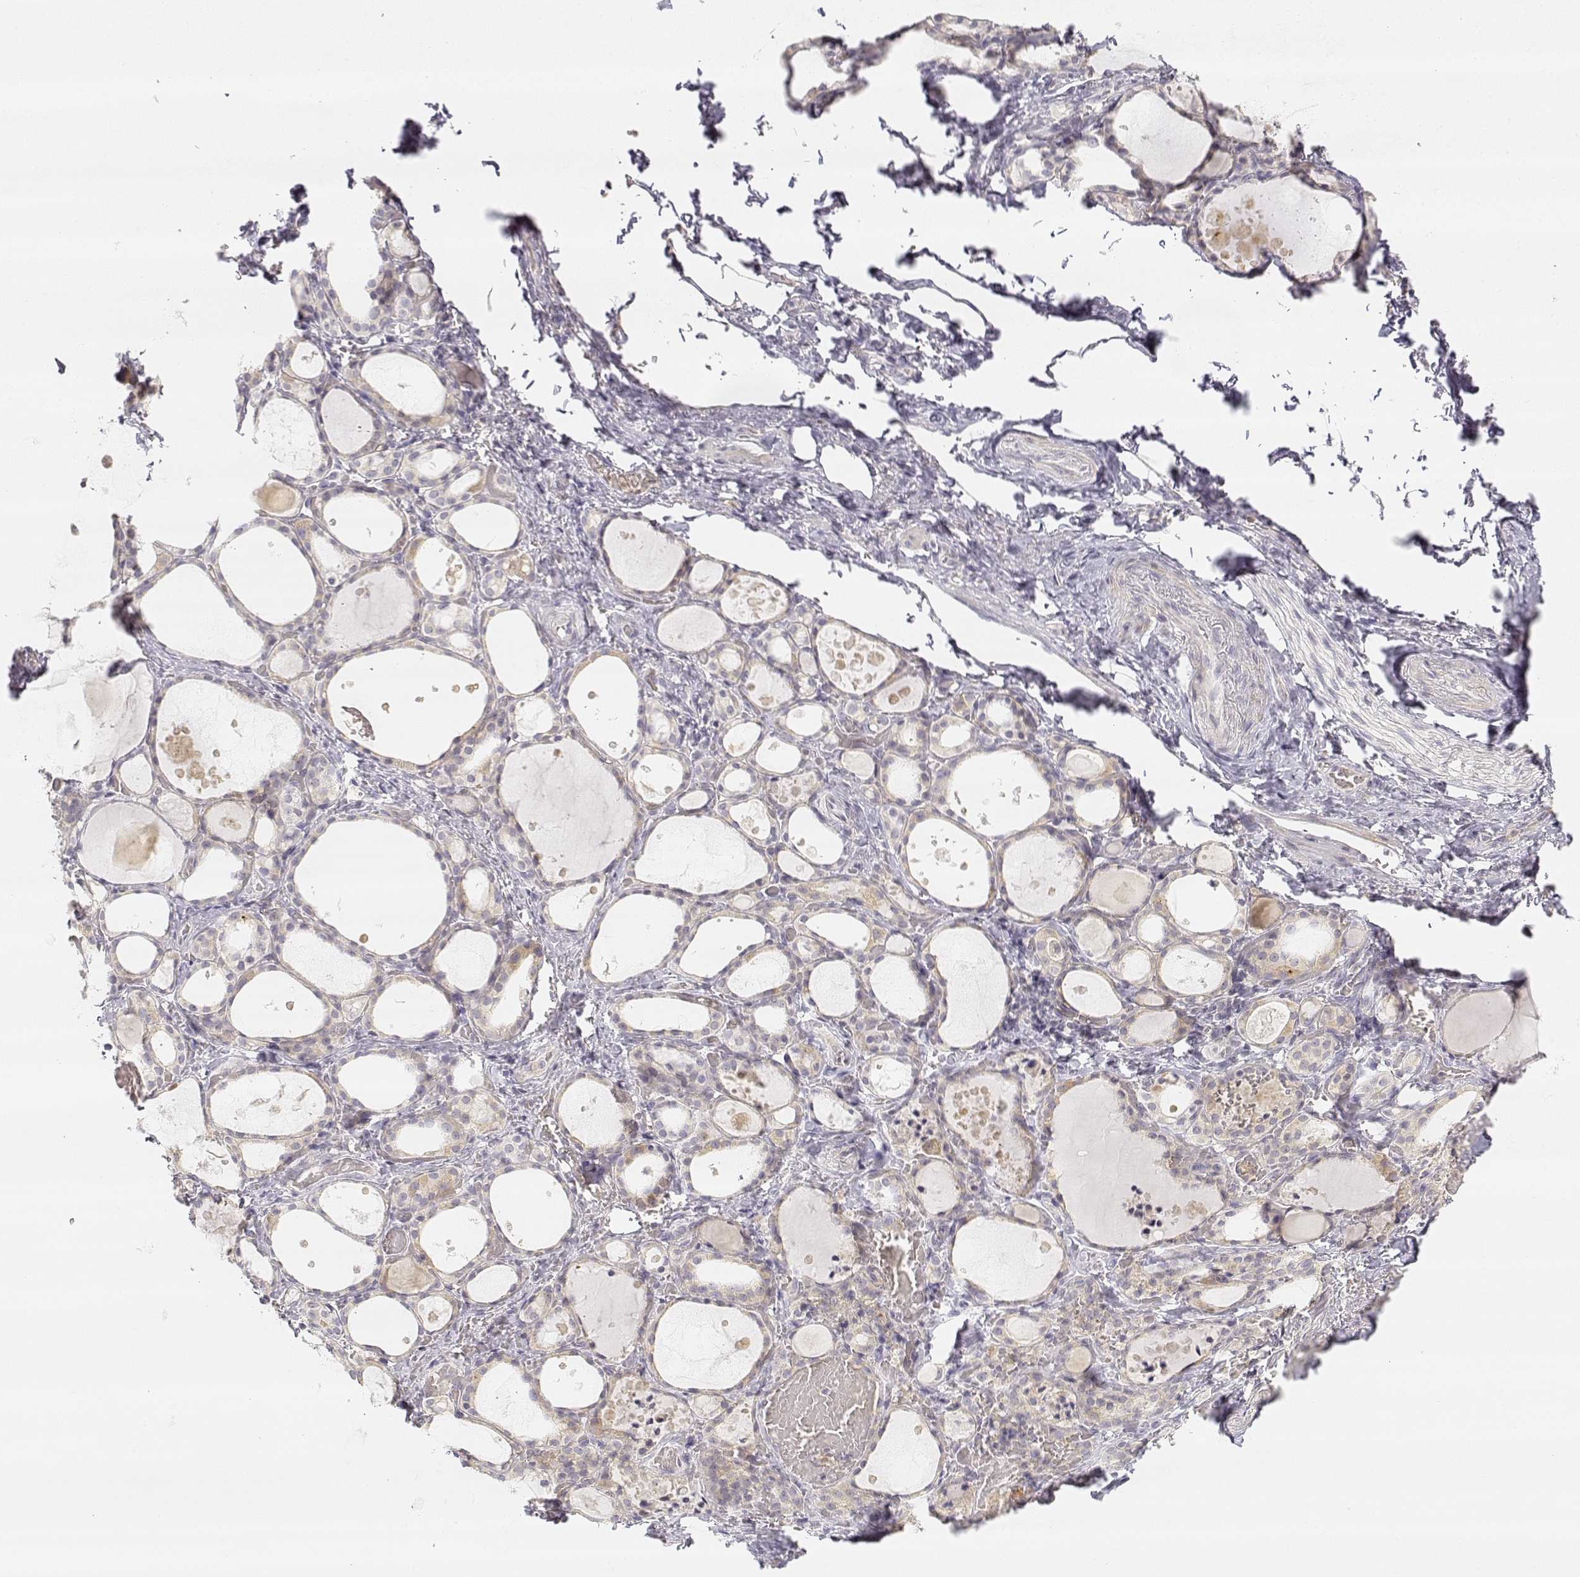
{"staining": {"intensity": "weak", "quantity": "<25%", "location": "cytoplasmic/membranous"}, "tissue": "thyroid gland", "cell_type": "Glandular cells", "image_type": "normal", "snomed": [{"axis": "morphology", "description": "Normal tissue, NOS"}, {"axis": "topography", "description": "Thyroid gland"}], "caption": "There is no significant expression in glandular cells of thyroid gland. (DAB (3,3'-diaminobenzidine) IHC, high magnification).", "gene": "GLIPR1L2", "patient": {"sex": "male", "age": 68}}